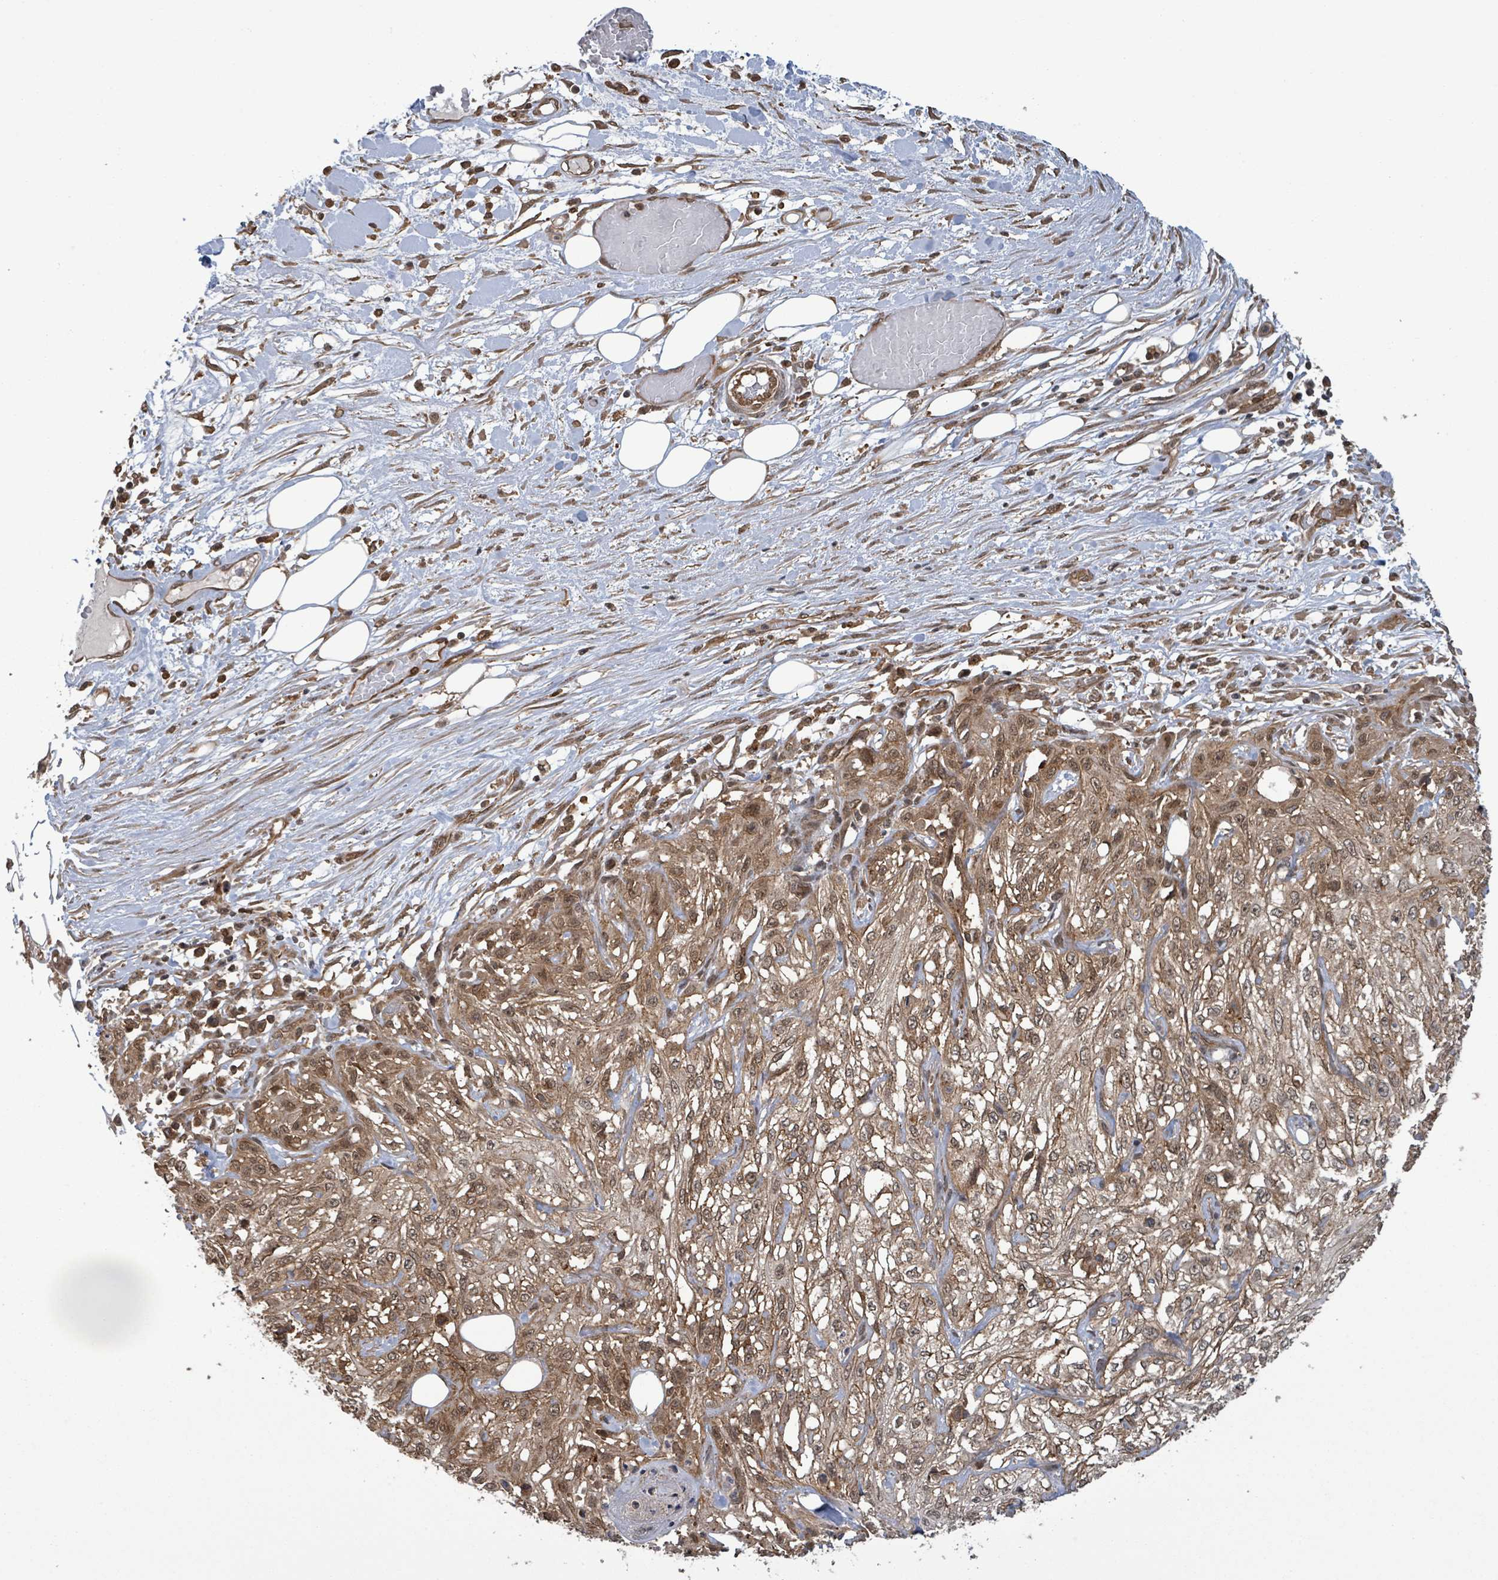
{"staining": {"intensity": "moderate", "quantity": ">75%", "location": "cytoplasmic/membranous,nuclear"}, "tissue": "skin cancer", "cell_type": "Tumor cells", "image_type": "cancer", "snomed": [{"axis": "morphology", "description": "Squamous cell carcinoma, NOS"}, {"axis": "morphology", "description": "Squamous cell carcinoma, metastatic, NOS"}, {"axis": "topography", "description": "Skin"}, {"axis": "topography", "description": "Lymph node"}], "caption": "A brown stain shows moderate cytoplasmic/membranous and nuclear positivity of a protein in skin squamous cell carcinoma tumor cells.", "gene": "KLC1", "patient": {"sex": "male", "age": 75}}